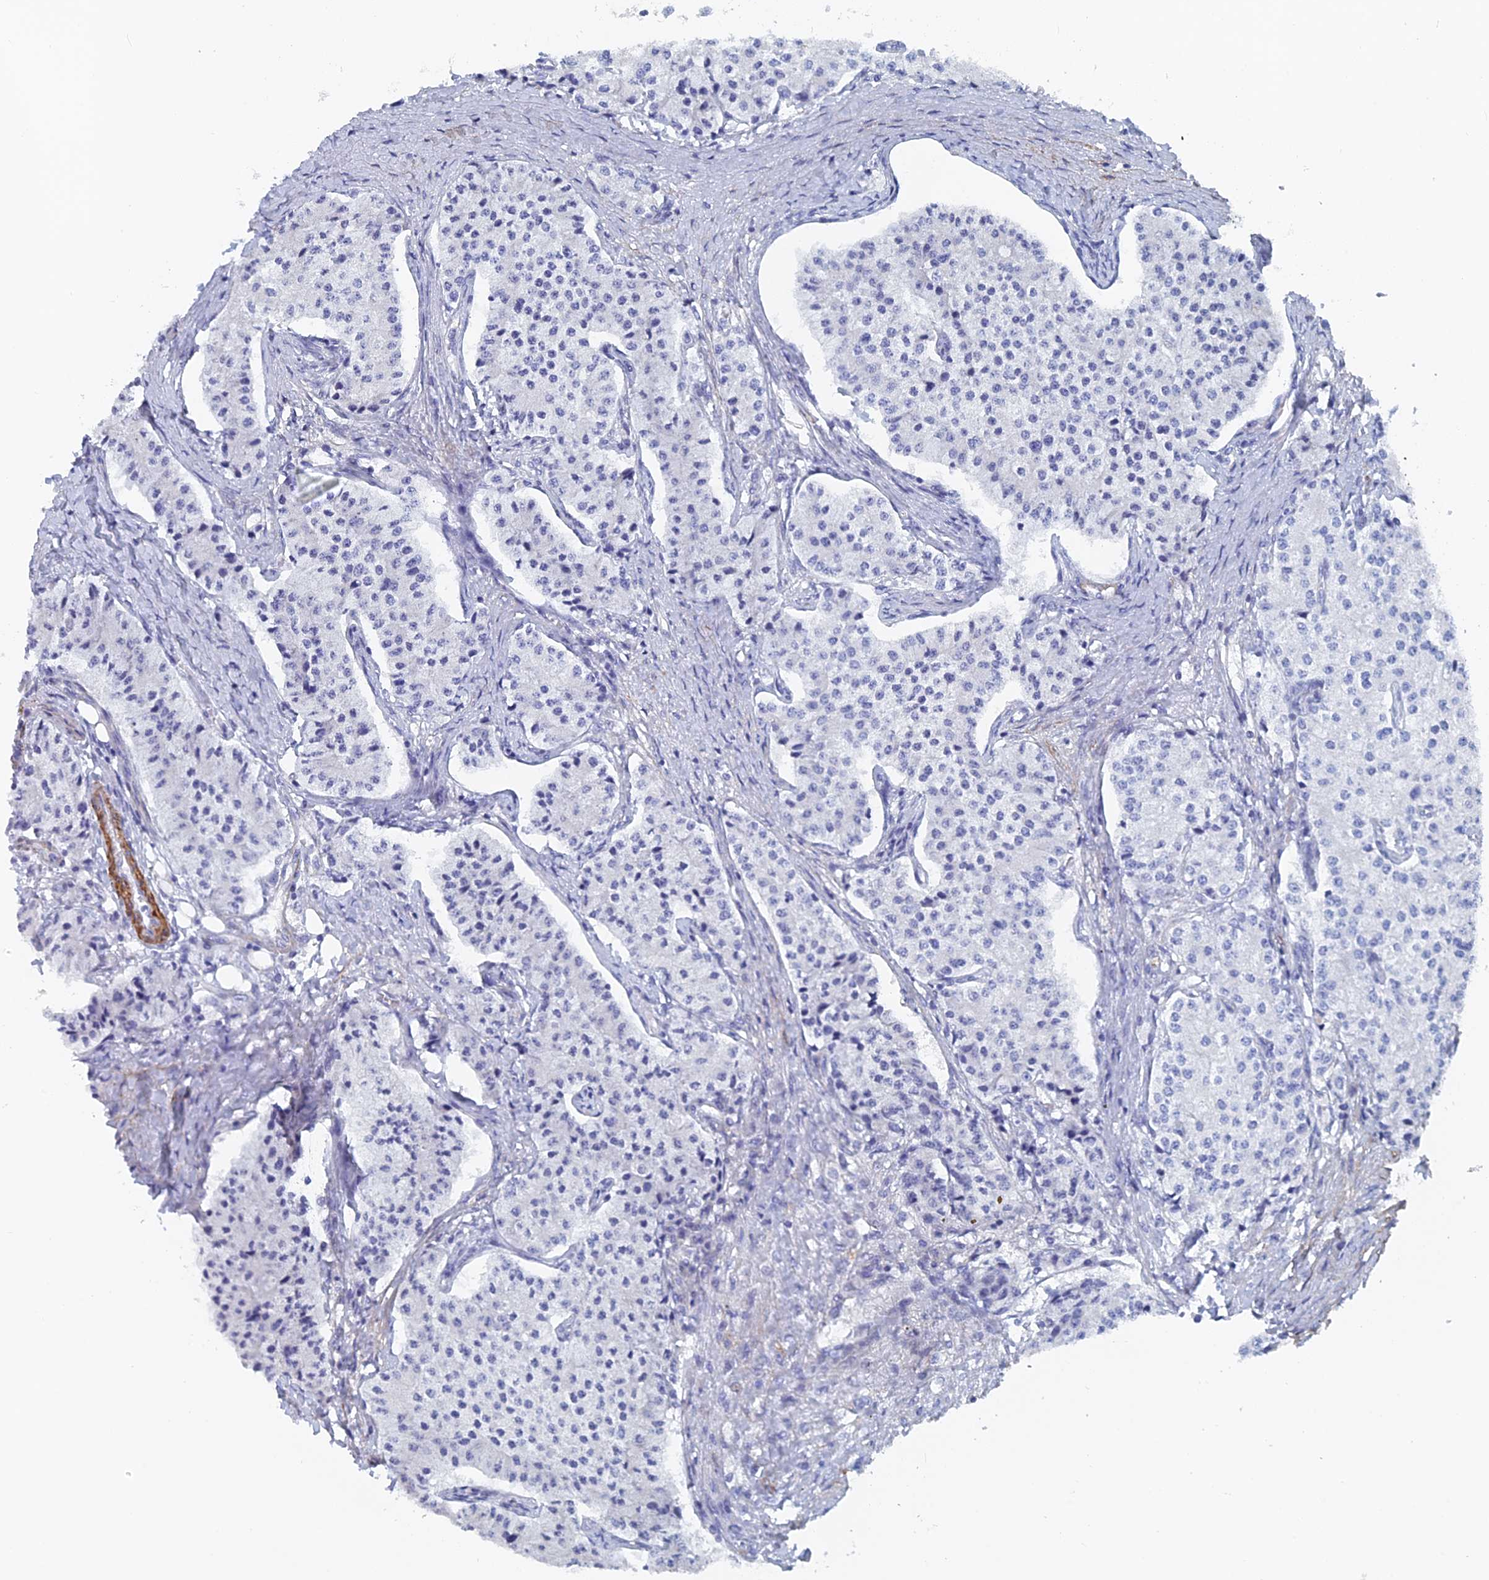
{"staining": {"intensity": "negative", "quantity": "none", "location": "none"}, "tissue": "carcinoid", "cell_type": "Tumor cells", "image_type": "cancer", "snomed": [{"axis": "morphology", "description": "Carcinoid, malignant, NOS"}, {"axis": "topography", "description": "Colon"}], "caption": "This is a image of immunohistochemistry staining of carcinoid (malignant), which shows no positivity in tumor cells.", "gene": "KCNK18", "patient": {"sex": "female", "age": 52}}